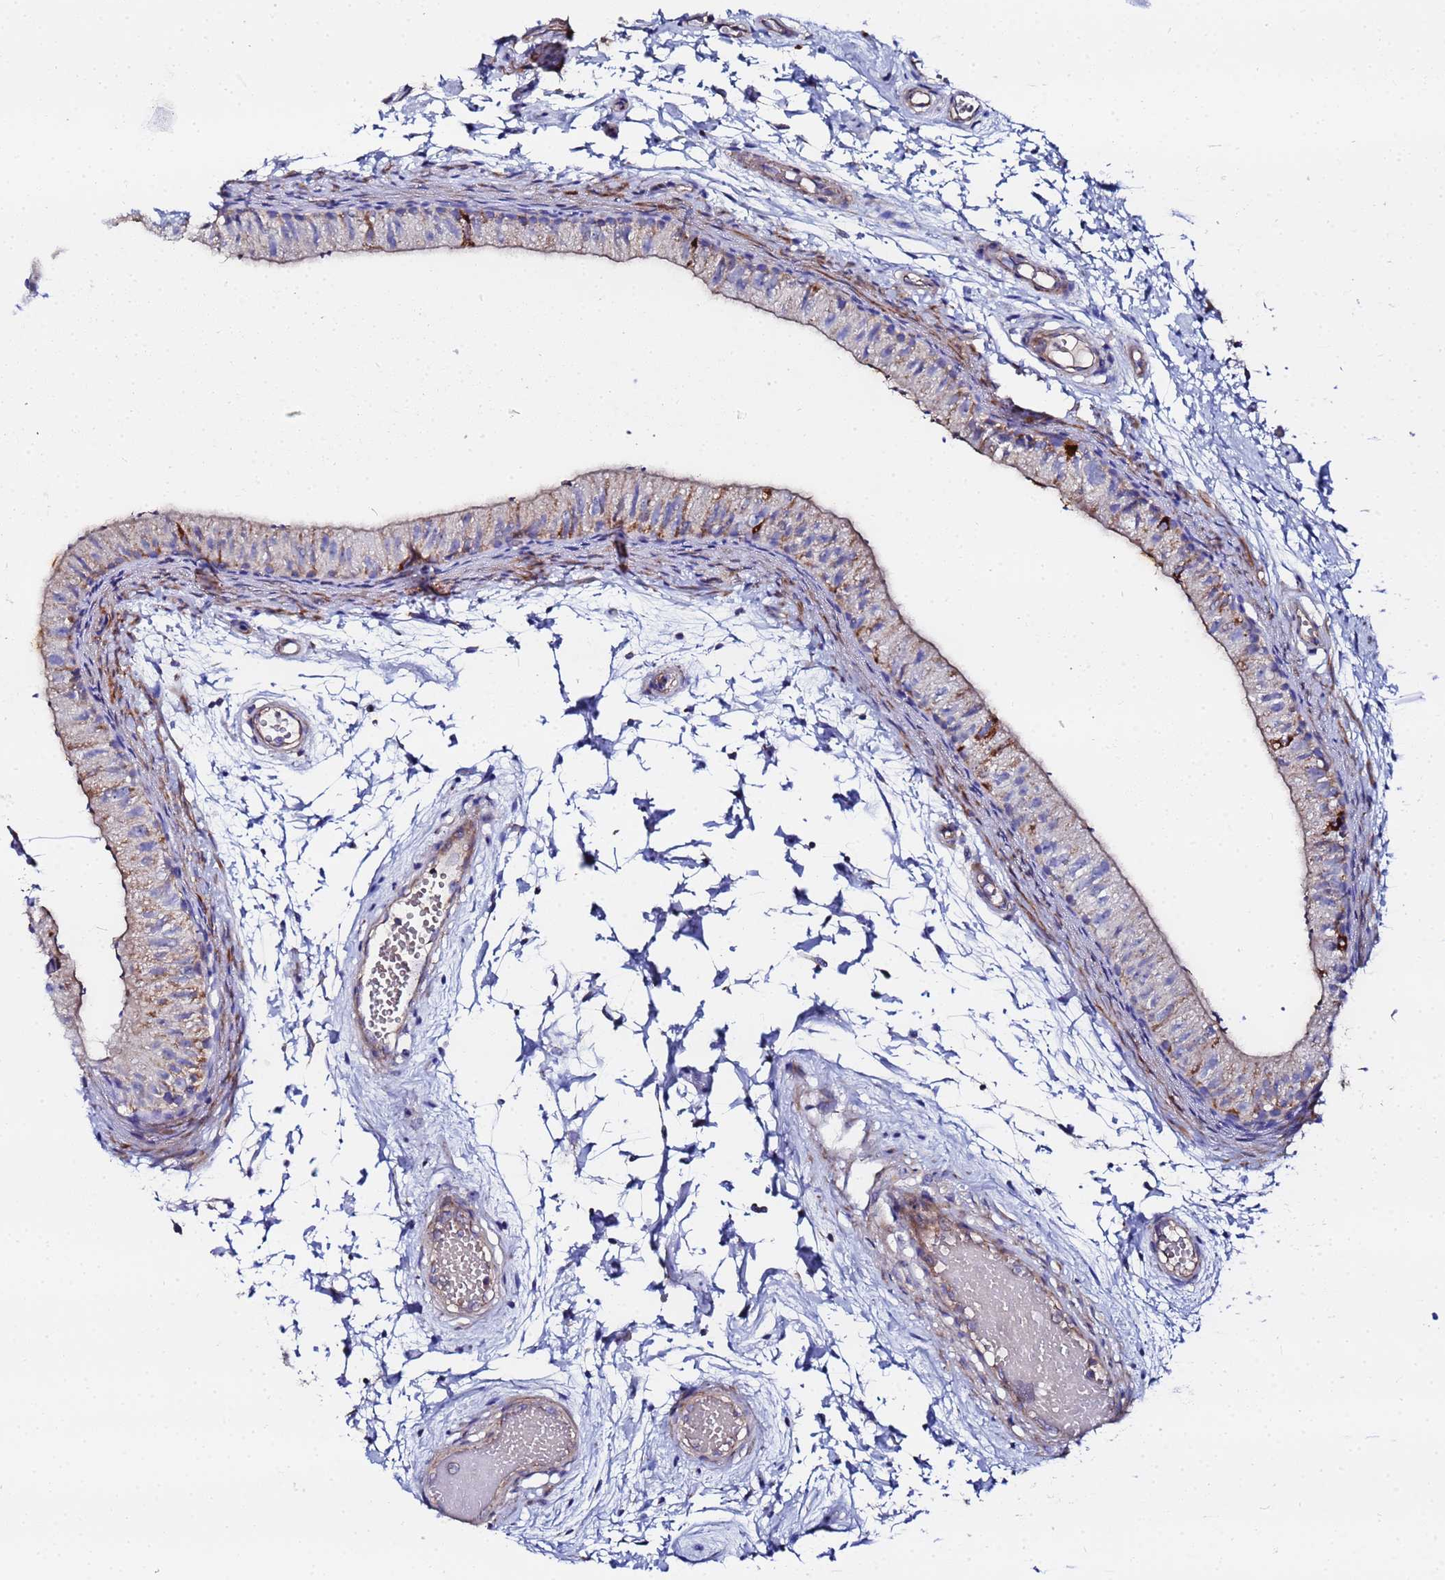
{"staining": {"intensity": "moderate", "quantity": "25%-75%", "location": "cytoplasmic/membranous"}, "tissue": "epididymis", "cell_type": "Glandular cells", "image_type": "normal", "snomed": [{"axis": "morphology", "description": "Normal tissue, NOS"}, {"axis": "topography", "description": "Epididymis"}], "caption": "Epididymis stained with DAB (3,3'-diaminobenzidine) immunohistochemistry shows medium levels of moderate cytoplasmic/membranous expression in approximately 25%-75% of glandular cells.", "gene": "FAHD2A", "patient": {"sex": "male", "age": 50}}